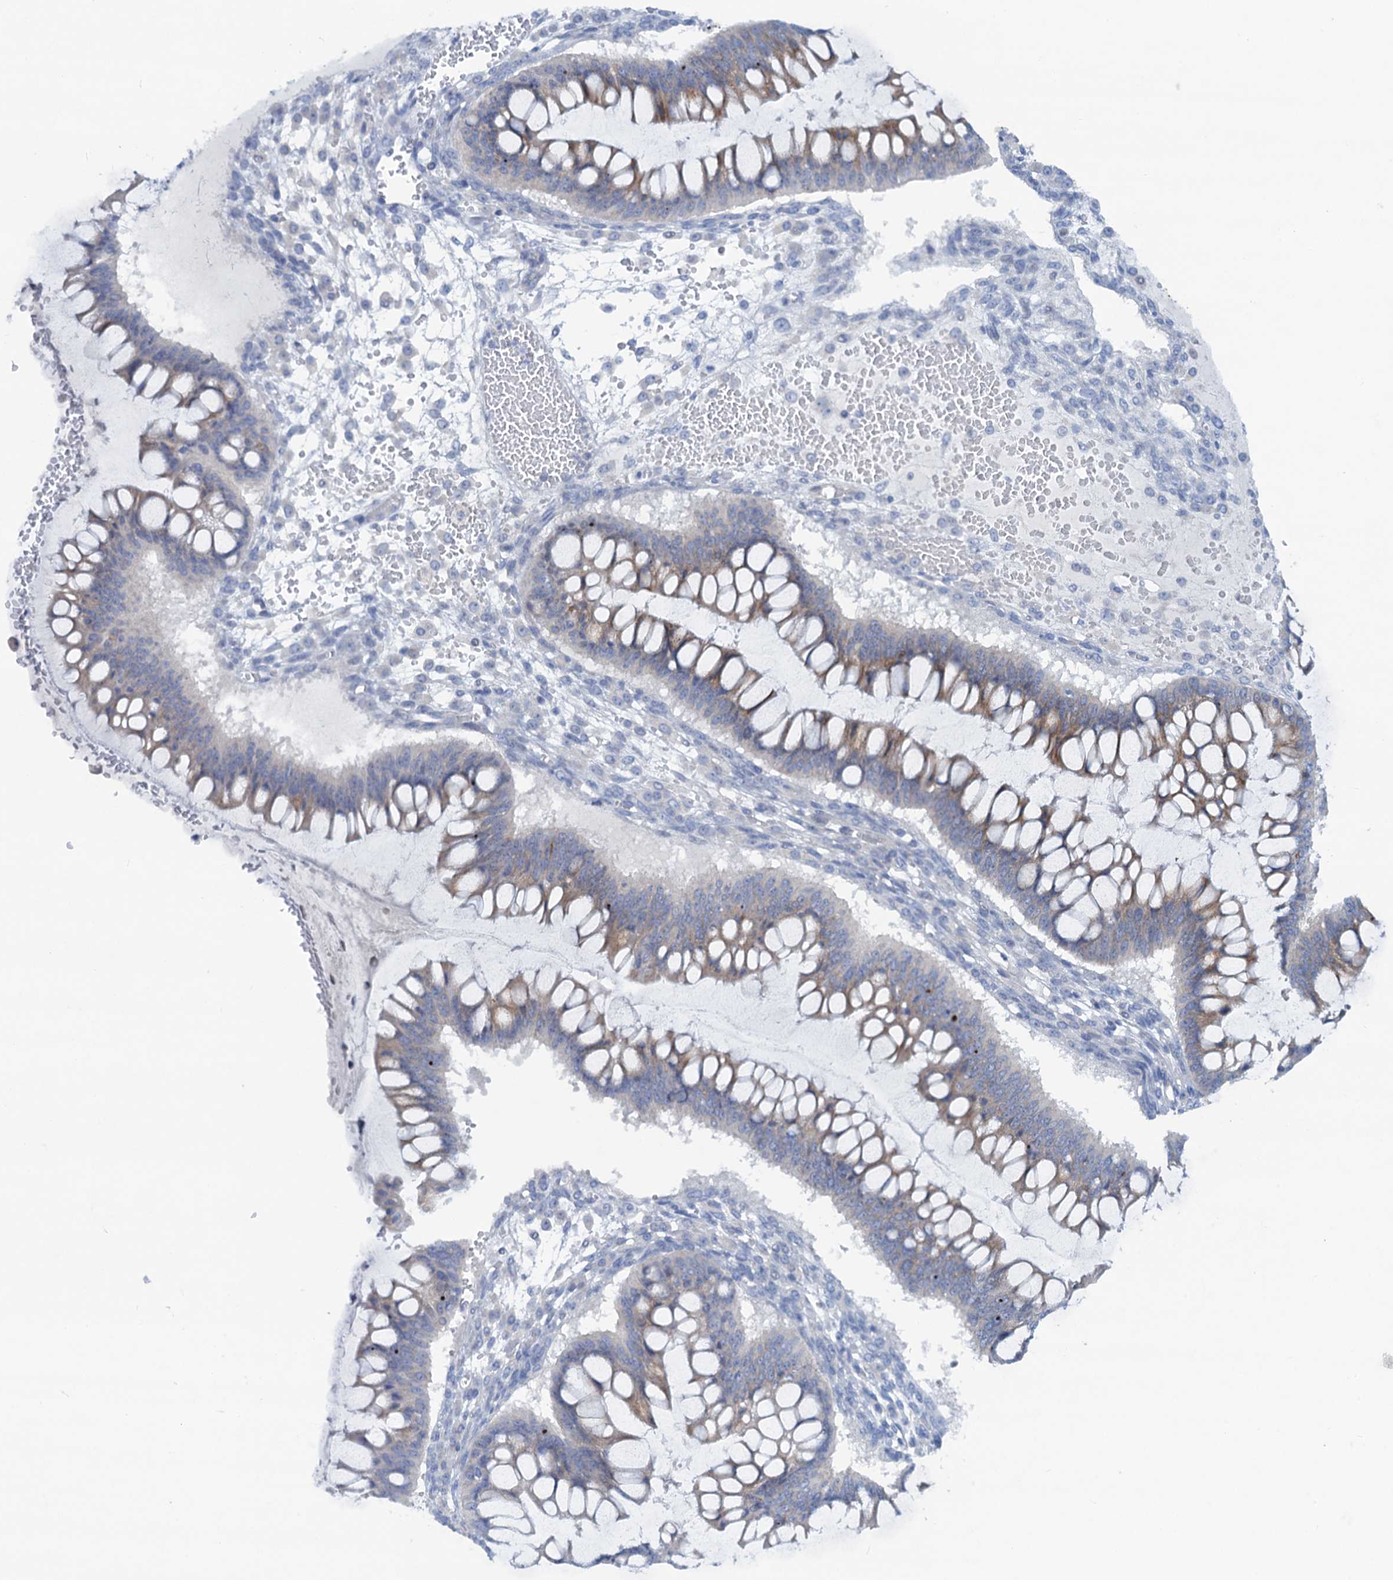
{"staining": {"intensity": "negative", "quantity": "none", "location": "none"}, "tissue": "ovarian cancer", "cell_type": "Tumor cells", "image_type": "cancer", "snomed": [{"axis": "morphology", "description": "Cystadenocarcinoma, mucinous, NOS"}, {"axis": "topography", "description": "Ovary"}], "caption": "A high-resolution image shows IHC staining of ovarian cancer, which demonstrates no significant staining in tumor cells.", "gene": "QPCTL", "patient": {"sex": "female", "age": 73}}